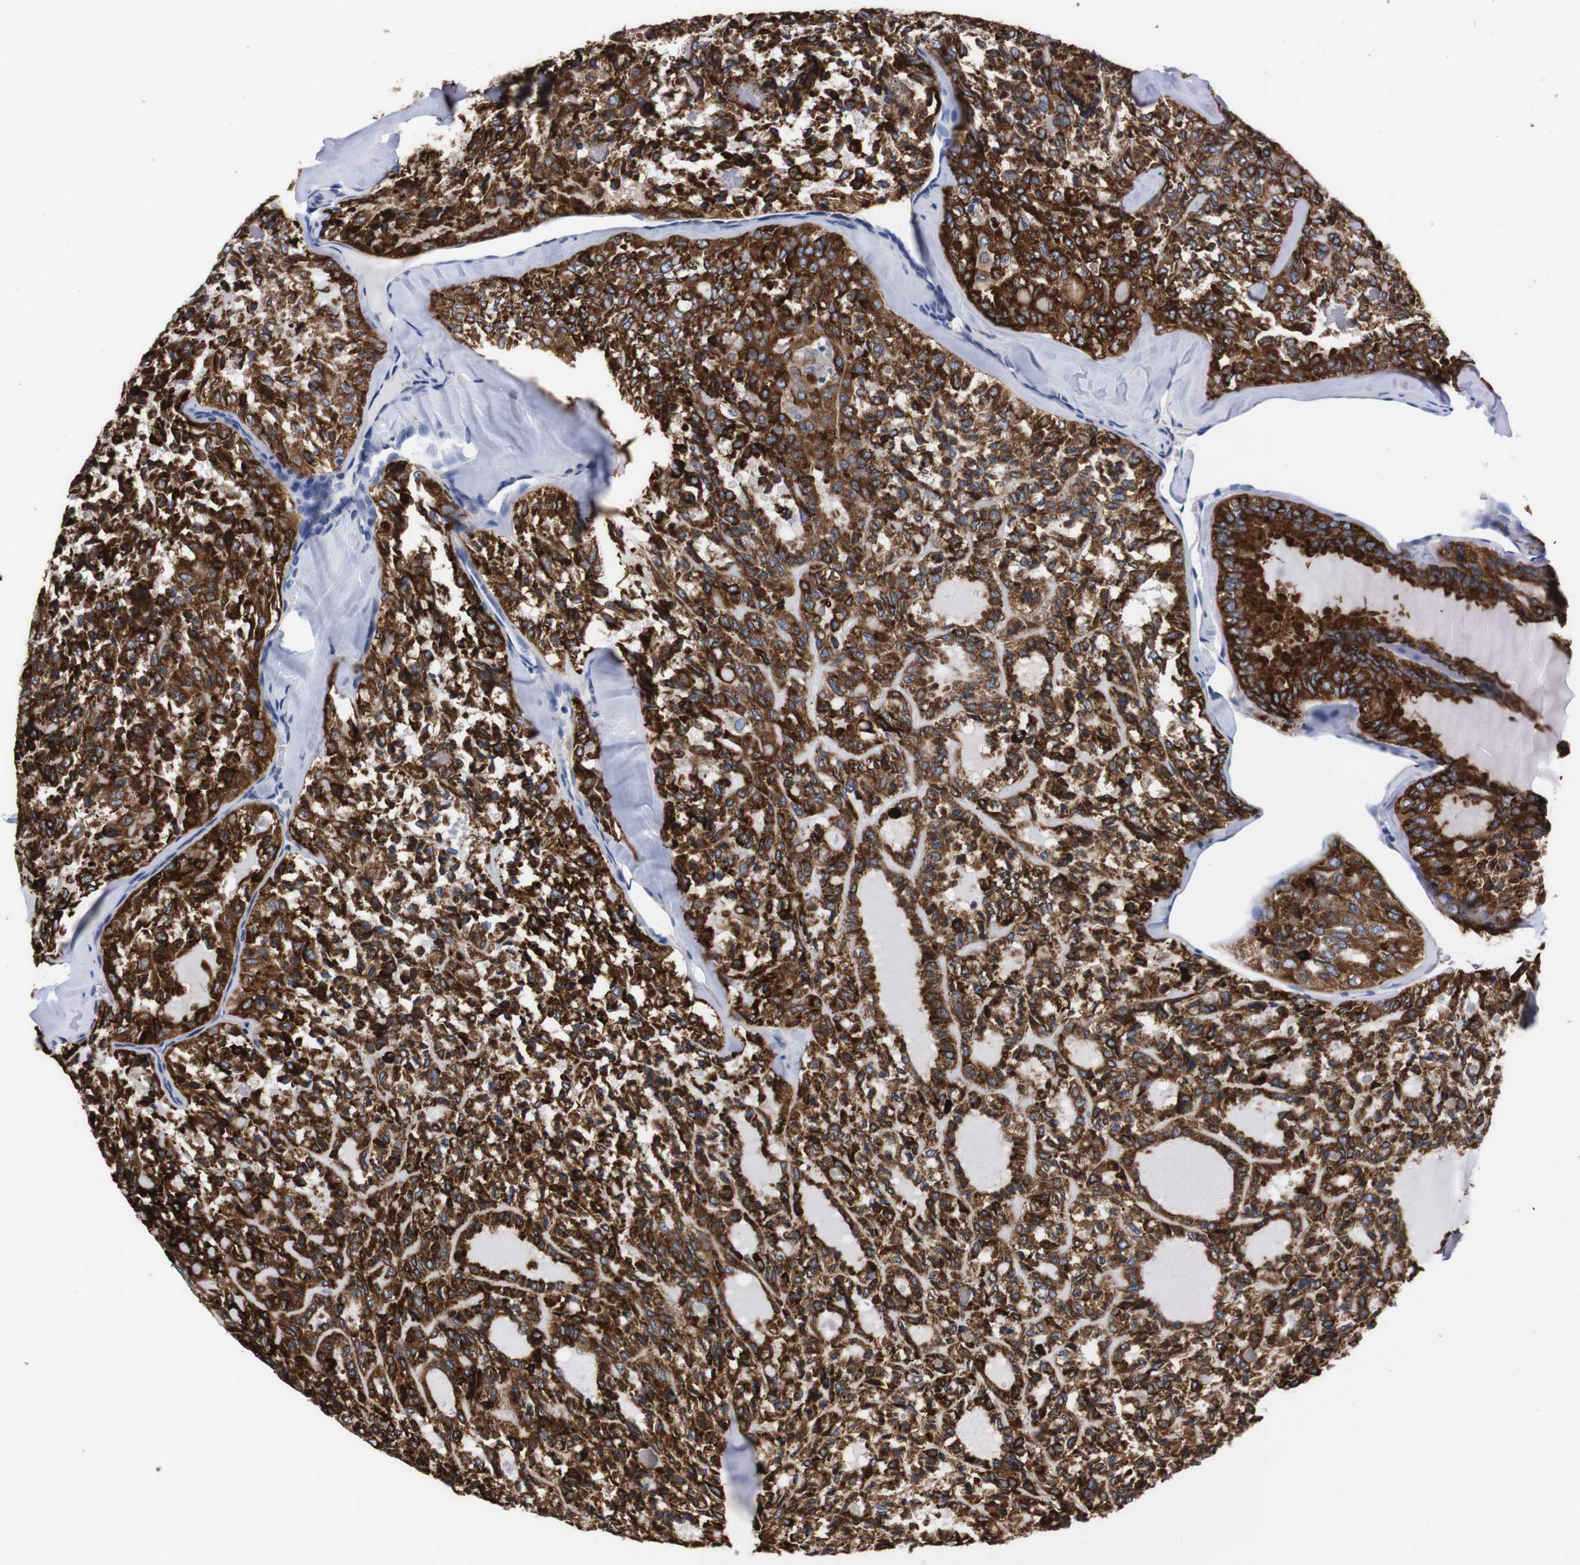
{"staining": {"intensity": "strong", "quantity": ">75%", "location": "cytoplasmic/membranous"}, "tissue": "thyroid cancer", "cell_type": "Tumor cells", "image_type": "cancer", "snomed": [{"axis": "morphology", "description": "Follicular adenoma carcinoma, NOS"}, {"axis": "topography", "description": "Thyroid gland"}], "caption": "Follicular adenoma carcinoma (thyroid) stained for a protein shows strong cytoplasmic/membranous positivity in tumor cells.", "gene": "NEBL", "patient": {"sex": "male", "age": 75}}